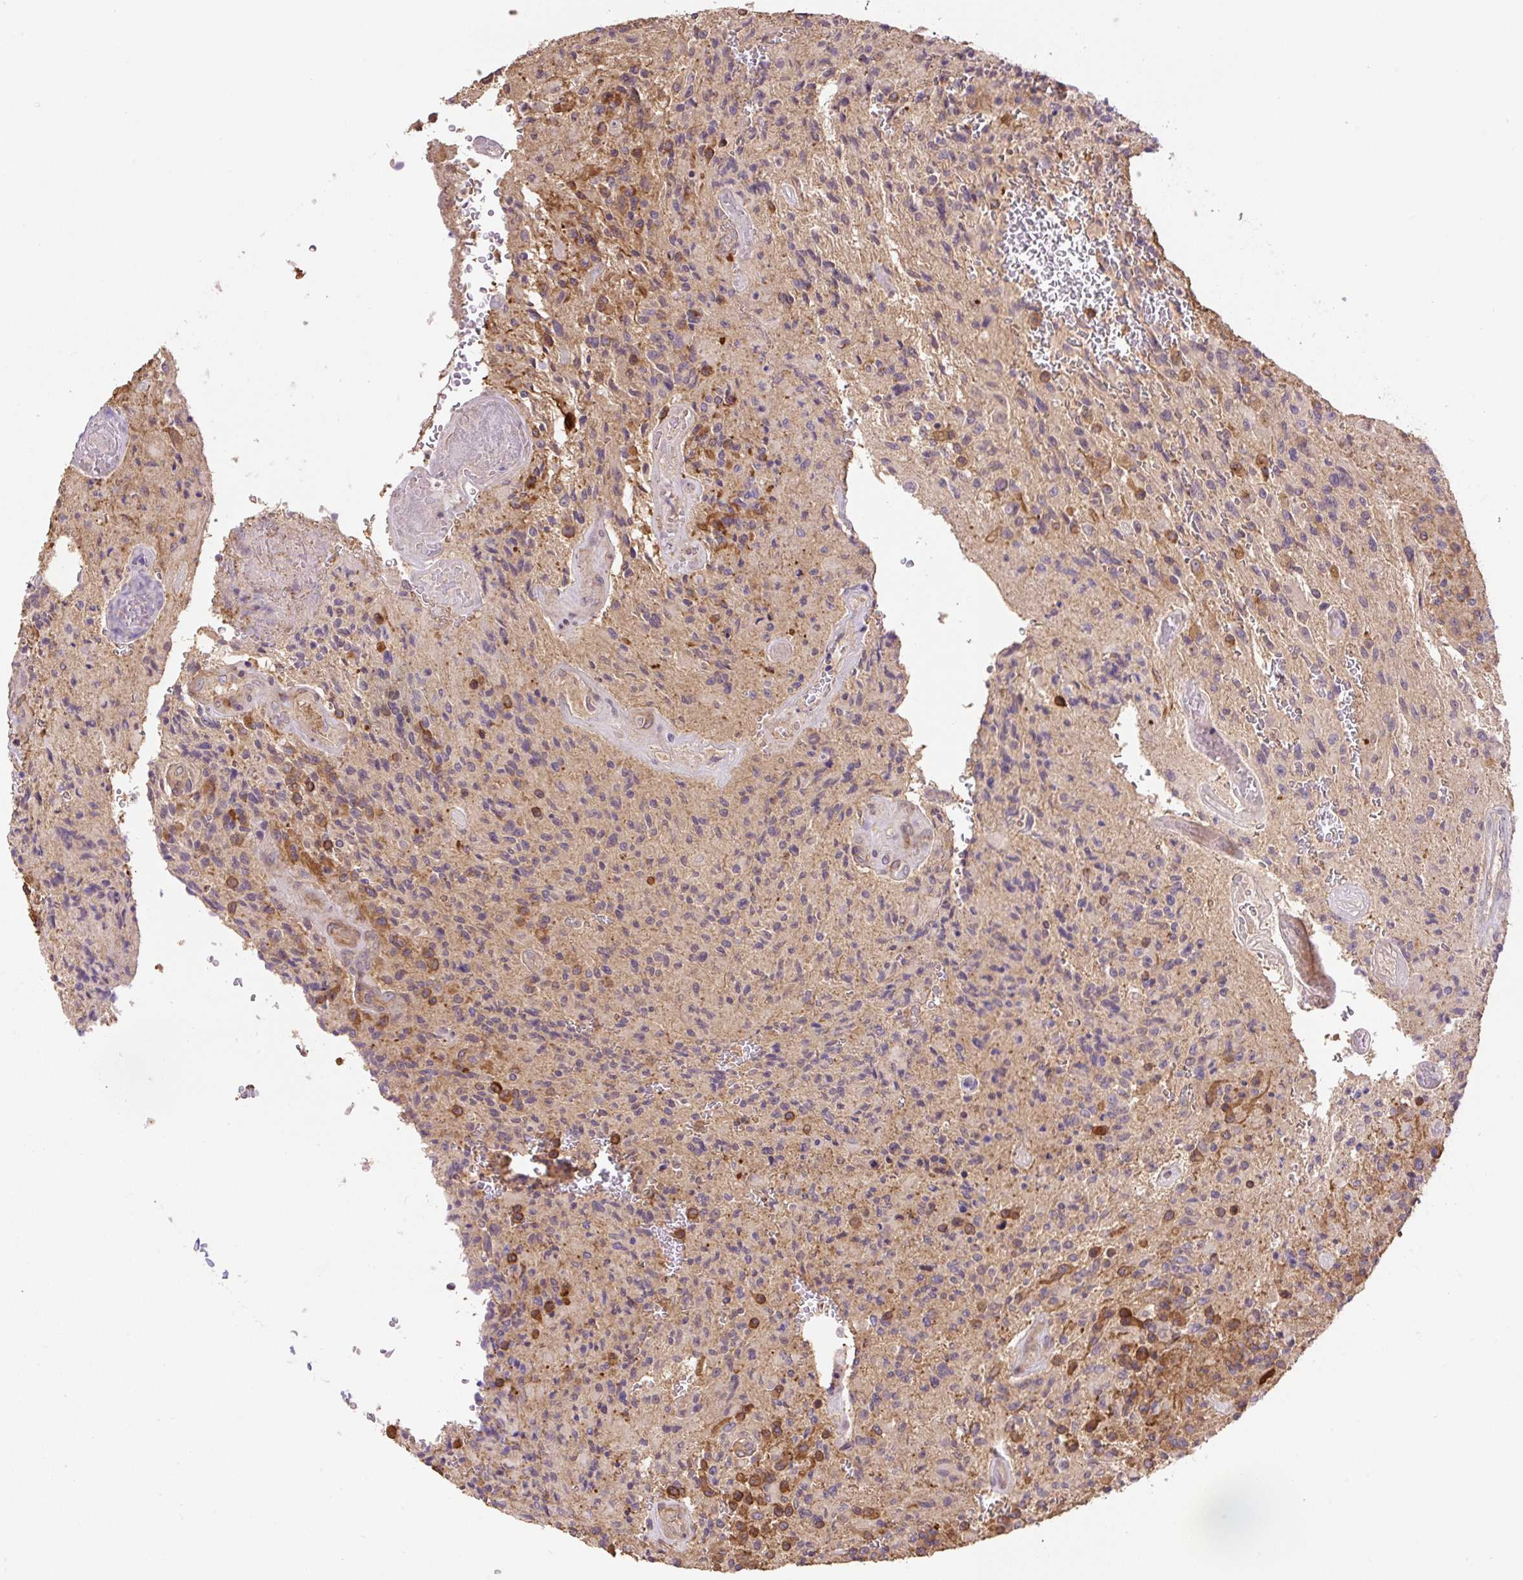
{"staining": {"intensity": "strong", "quantity": "<25%", "location": "cytoplasmic/membranous"}, "tissue": "glioma", "cell_type": "Tumor cells", "image_type": "cancer", "snomed": [{"axis": "morphology", "description": "Normal tissue, NOS"}, {"axis": "morphology", "description": "Glioma, malignant, High grade"}, {"axis": "topography", "description": "Cerebral cortex"}], "caption": "Immunohistochemistry (DAB) staining of glioma reveals strong cytoplasmic/membranous protein expression in about <25% of tumor cells.", "gene": "COX8A", "patient": {"sex": "male", "age": 56}}